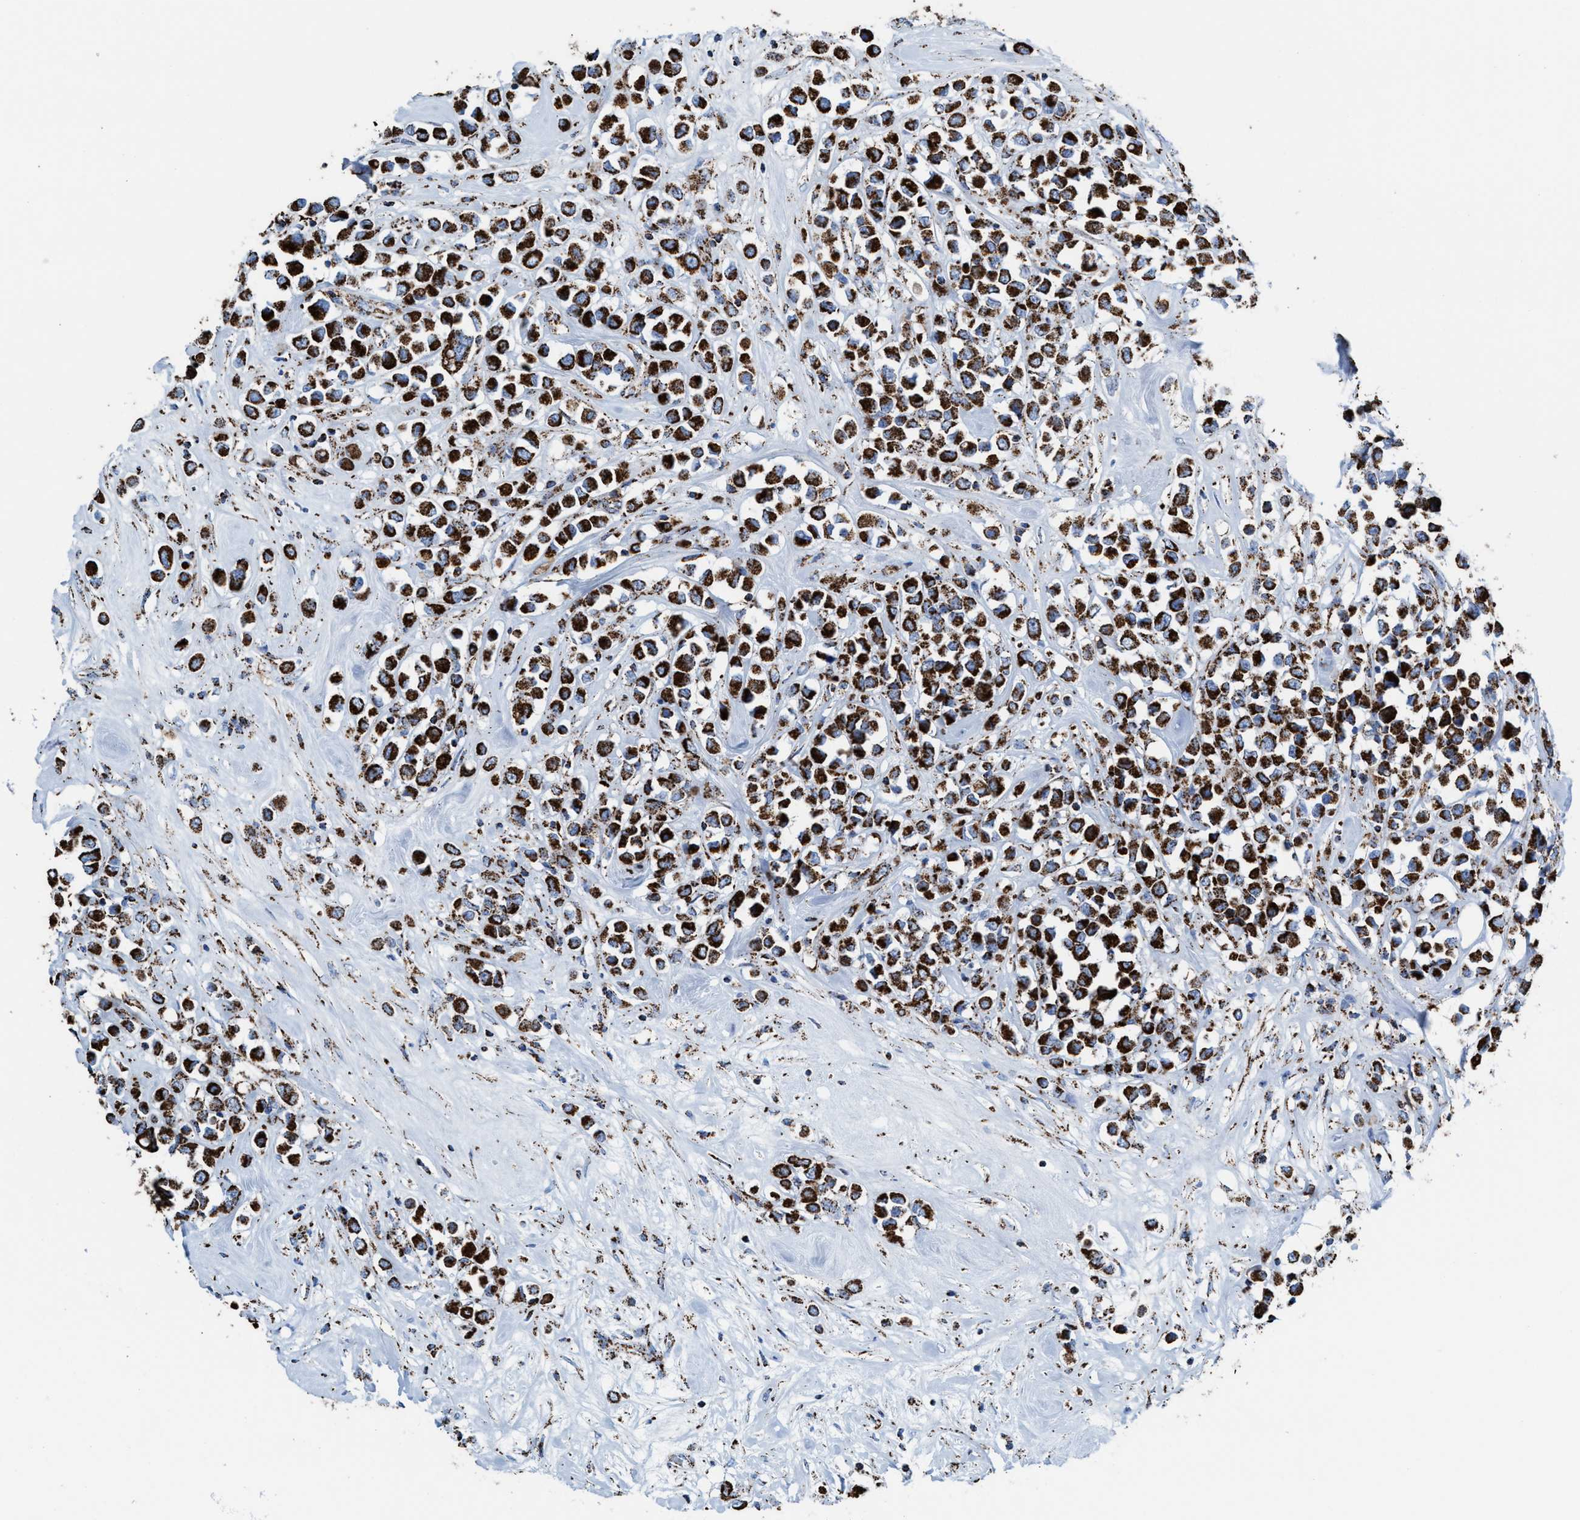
{"staining": {"intensity": "strong", "quantity": ">75%", "location": "cytoplasmic/membranous"}, "tissue": "breast cancer", "cell_type": "Tumor cells", "image_type": "cancer", "snomed": [{"axis": "morphology", "description": "Duct carcinoma"}, {"axis": "topography", "description": "Breast"}], "caption": "The image reveals immunohistochemical staining of breast invasive ductal carcinoma. There is strong cytoplasmic/membranous expression is present in approximately >75% of tumor cells. Immunohistochemistry stains the protein in brown and the nuclei are stained blue.", "gene": "ECHS1", "patient": {"sex": "female", "age": 61}}